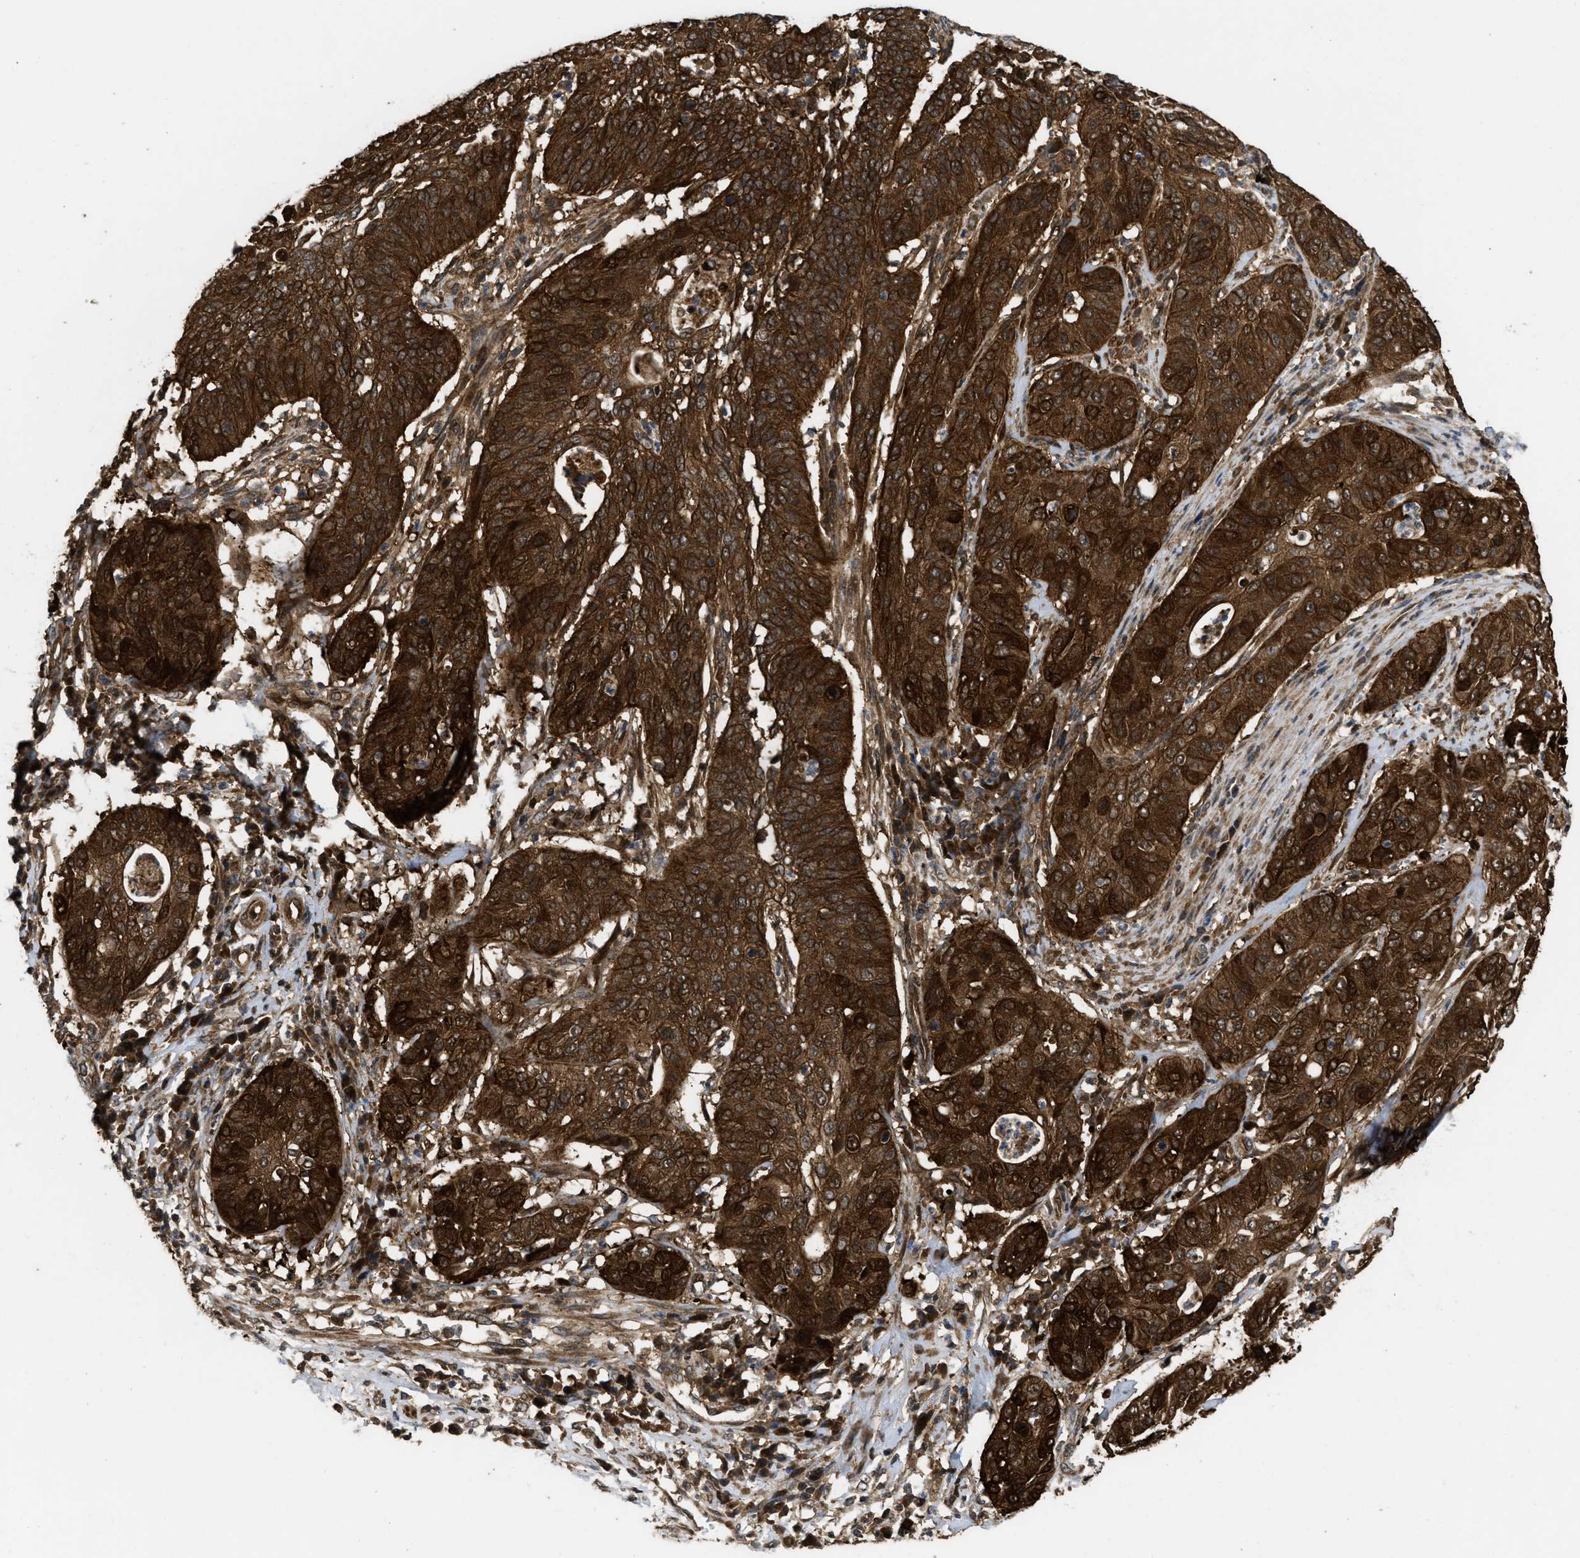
{"staining": {"intensity": "strong", "quantity": ">75%", "location": "cytoplasmic/membranous"}, "tissue": "cervical cancer", "cell_type": "Tumor cells", "image_type": "cancer", "snomed": [{"axis": "morphology", "description": "Normal tissue, NOS"}, {"axis": "morphology", "description": "Squamous cell carcinoma, NOS"}, {"axis": "topography", "description": "Cervix"}], "caption": "Cervical squamous cell carcinoma stained with a protein marker reveals strong staining in tumor cells.", "gene": "FZD6", "patient": {"sex": "female", "age": 39}}